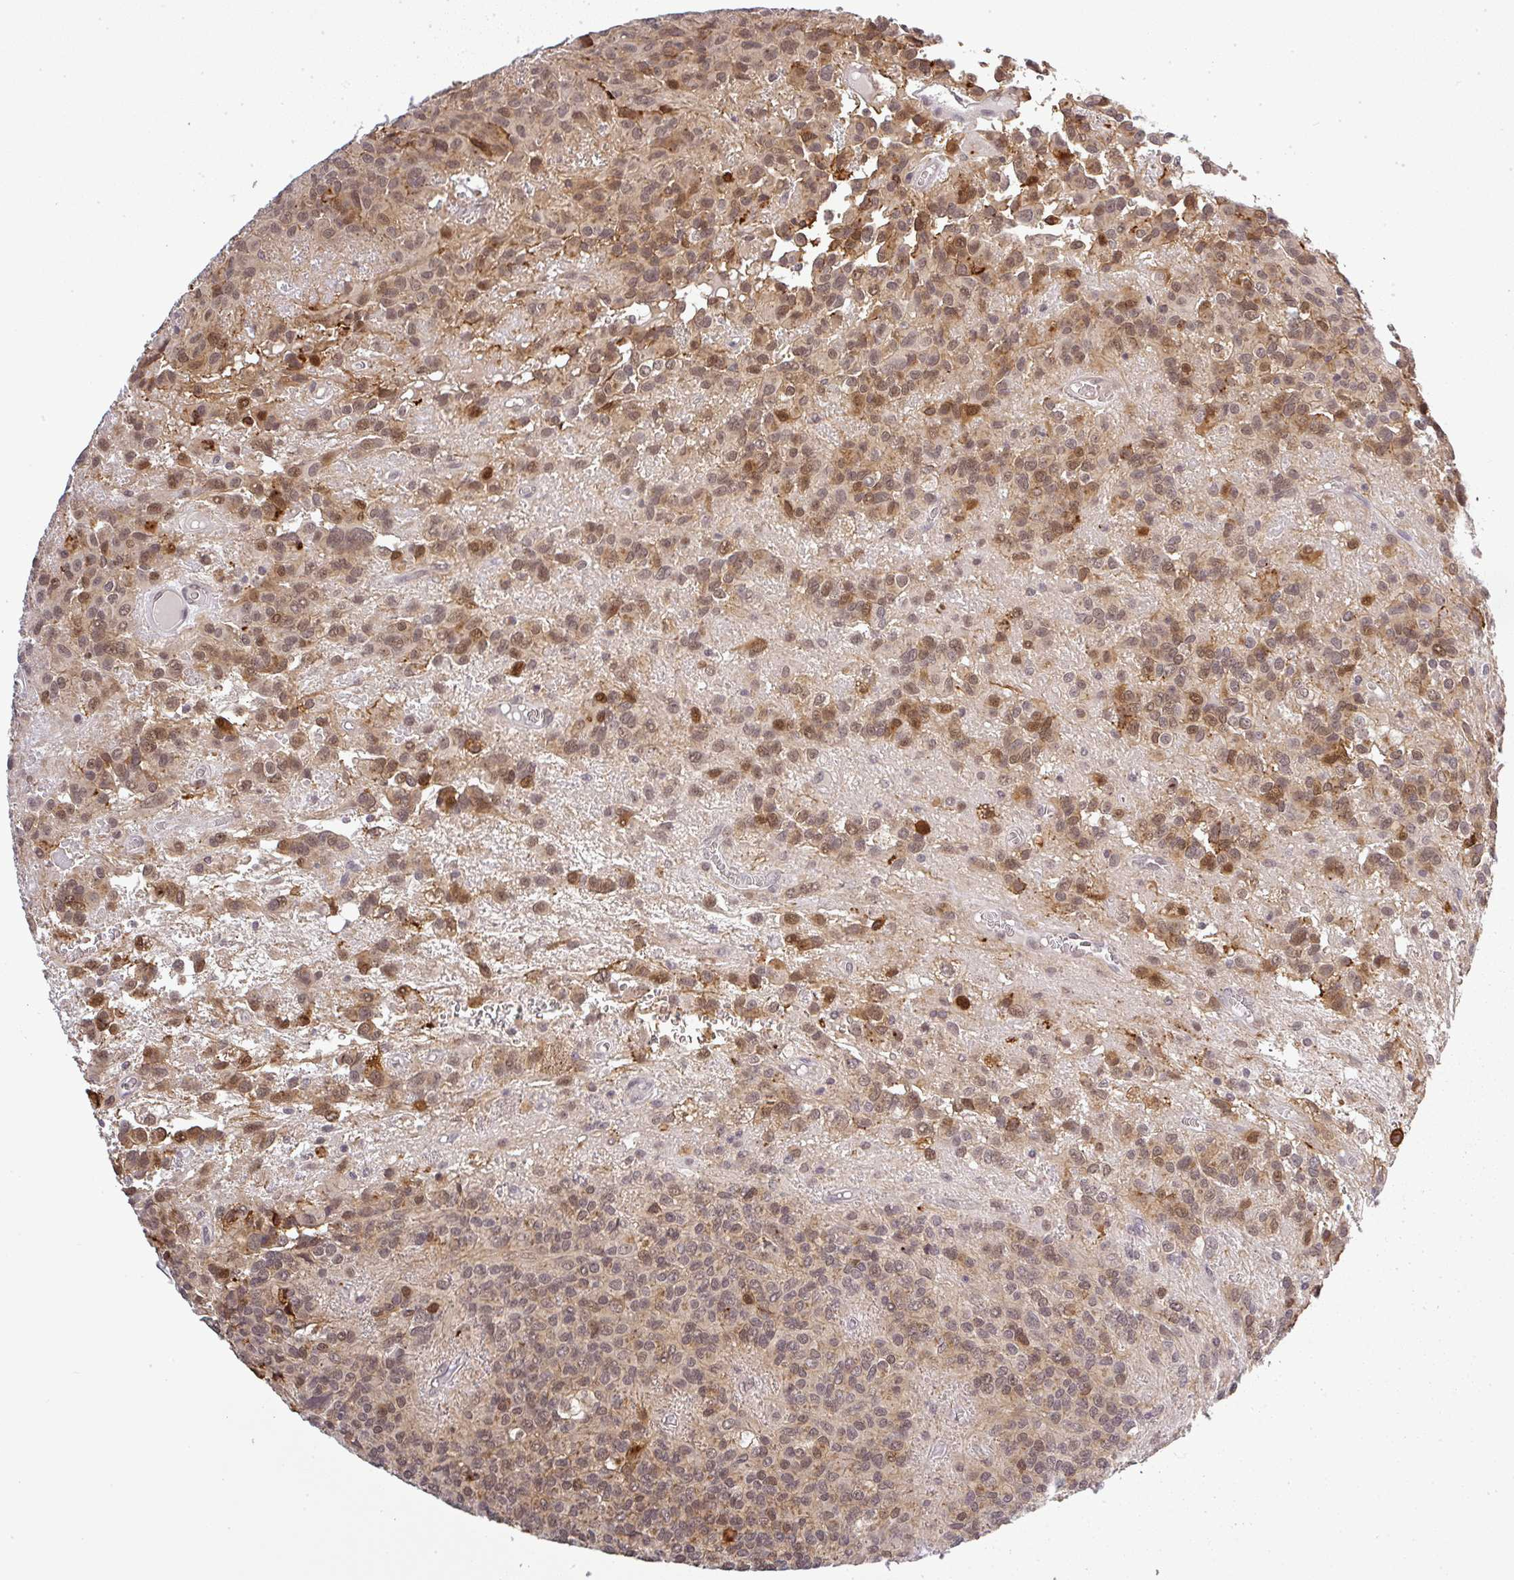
{"staining": {"intensity": "moderate", "quantity": "25%-75%", "location": "cytoplasmic/membranous,nuclear"}, "tissue": "glioma", "cell_type": "Tumor cells", "image_type": "cancer", "snomed": [{"axis": "morphology", "description": "Glioma, malignant, Low grade"}, {"axis": "topography", "description": "Brain"}], "caption": "Malignant glioma (low-grade) stained for a protein displays moderate cytoplasmic/membranous and nuclear positivity in tumor cells. (DAB = brown stain, brightfield microscopy at high magnification).", "gene": "FAM153A", "patient": {"sex": "male", "age": 56}}